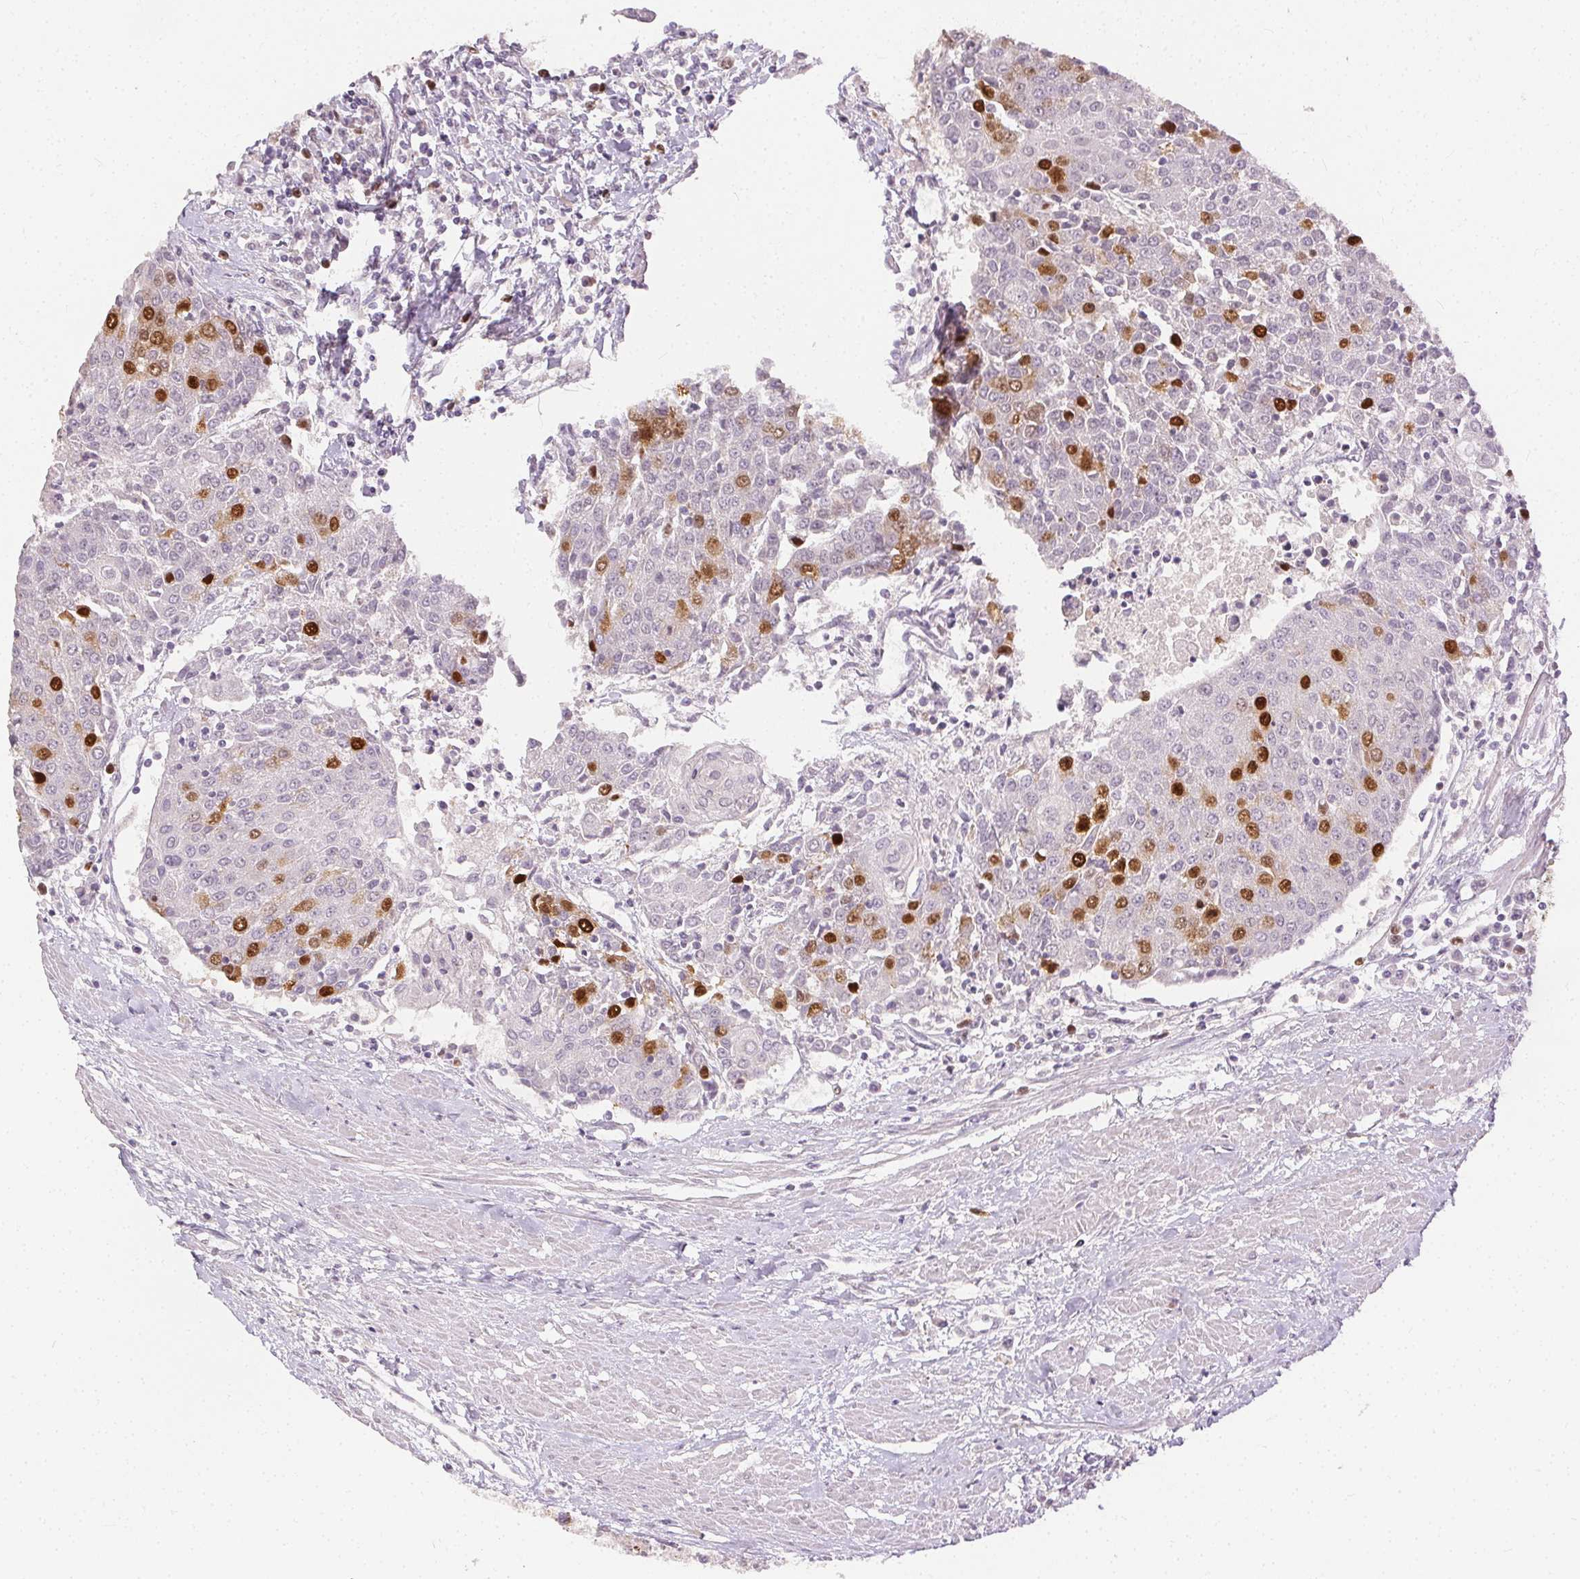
{"staining": {"intensity": "moderate", "quantity": "<25%", "location": "nuclear"}, "tissue": "urothelial cancer", "cell_type": "Tumor cells", "image_type": "cancer", "snomed": [{"axis": "morphology", "description": "Urothelial carcinoma, High grade"}, {"axis": "topography", "description": "Urinary bladder"}], "caption": "Immunohistochemistry (DAB (3,3'-diaminobenzidine)) staining of urothelial cancer demonstrates moderate nuclear protein expression in approximately <25% of tumor cells. The protein of interest is stained brown, and the nuclei are stained in blue (DAB (3,3'-diaminobenzidine) IHC with brightfield microscopy, high magnification).", "gene": "ANLN", "patient": {"sex": "female", "age": 85}}